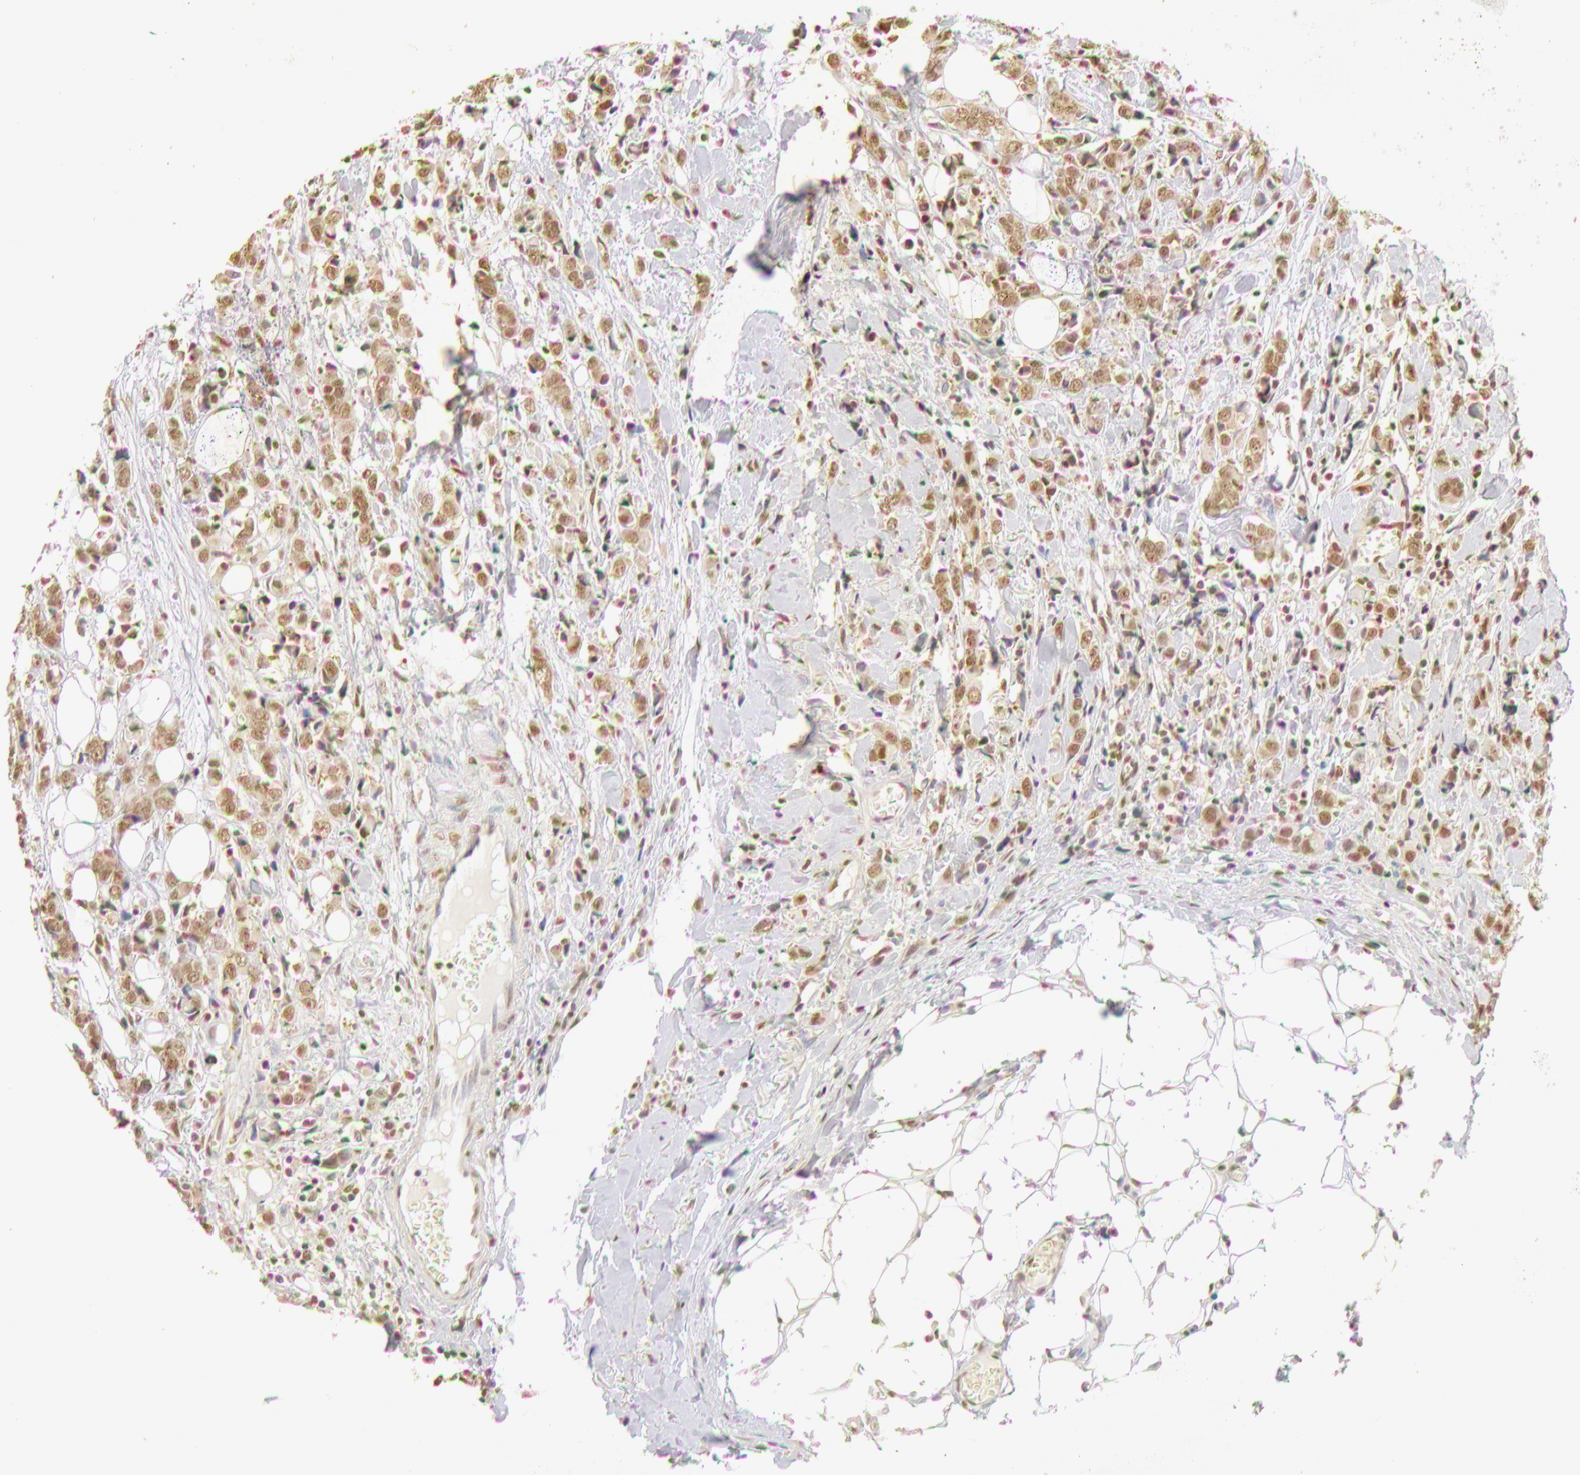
{"staining": {"intensity": "moderate", "quantity": ">75%", "location": "cytoplasmic/membranous,nuclear"}, "tissue": "breast cancer", "cell_type": "Tumor cells", "image_type": "cancer", "snomed": [{"axis": "morphology", "description": "Lobular carcinoma"}, {"axis": "topography", "description": "Breast"}], "caption": "DAB (3,3'-diaminobenzidine) immunohistochemical staining of human lobular carcinoma (breast) reveals moderate cytoplasmic/membranous and nuclear protein positivity in approximately >75% of tumor cells. (Brightfield microscopy of DAB IHC at high magnification).", "gene": "SNRNP70", "patient": {"sex": "female", "age": 57}}